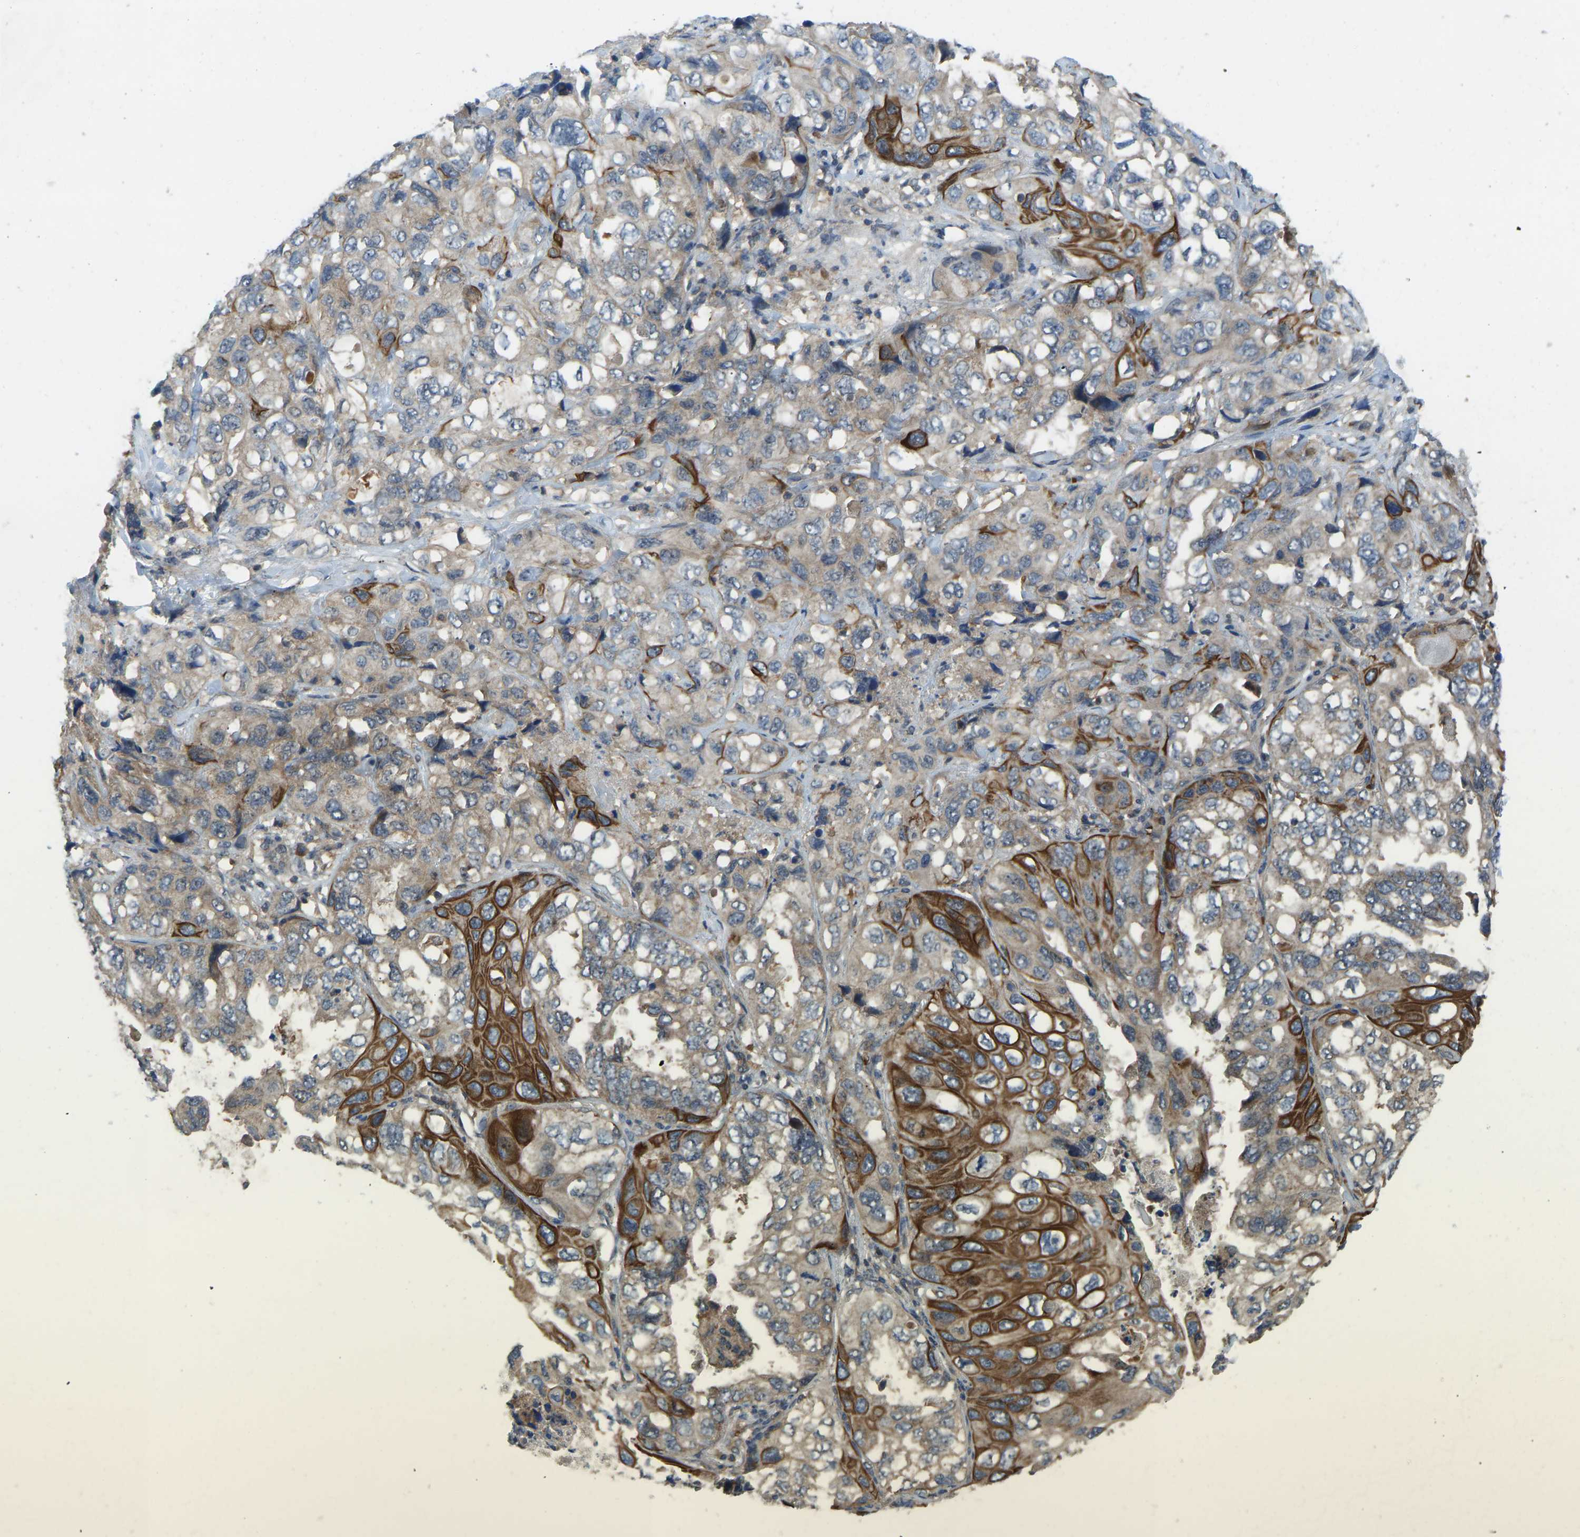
{"staining": {"intensity": "strong", "quantity": "25%-75%", "location": "cytoplasmic/membranous"}, "tissue": "lung cancer", "cell_type": "Tumor cells", "image_type": "cancer", "snomed": [{"axis": "morphology", "description": "Squamous cell carcinoma, NOS"}, {"axis": "topography", "description": "Lung"}], "caption": "Approximately 25%-75% of tumor cells in squamous cell carcinoma (lung) show strong cytoplasmic/membranous protein positivity as visualized by brown immunohistochemical staining.", "gene": "ZNF71", "patient": {"sex": "female", "age": 73}}